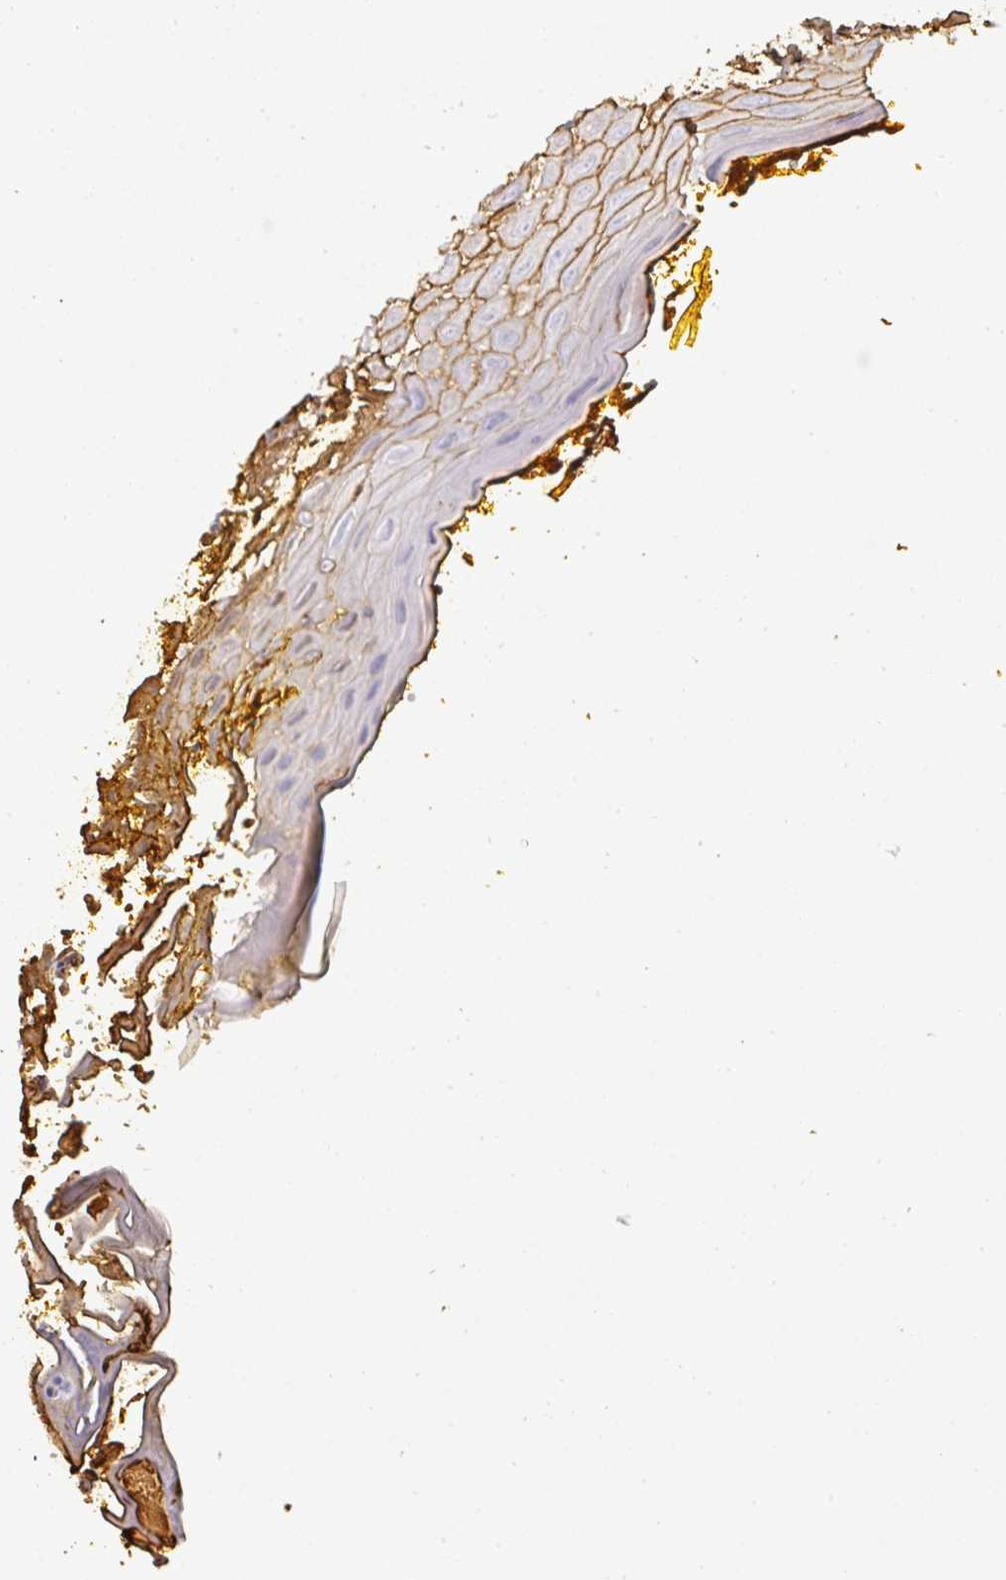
{"staining": {"intensity": "moderate", "quantity": "<25%", "location": "cytoplasmic/membranous"}, "tissue": "oral mucosa", "cell_type": "Squamous epithelial cells", "image_type": "normal", "snomed": [{"axis": "morphology", "description": "Normal tissue, NOS"}, {"axis": "morphology", "description": "Squamous cell carcinoma, NOS"}, {"axis": "topography", "description": "Oral tissue"}, {"axis": "topography", "description": "Tounge, NOS"}, {"axis": "topography", "description": "Head-Neck"}], "caption": "Immunohistochemistry (DAB) staining of benign human oral mucosa demonstrates moderate cytoplasmic/membranous protein staining in about <25% of squamous epithelial cells. The protein is stained brown, and the nuclei are stained in blue (DAB IHC with brightfield microscopy, high magnification).", "gene": "ALB", "patient": {"sex": "male", "age": 76}}